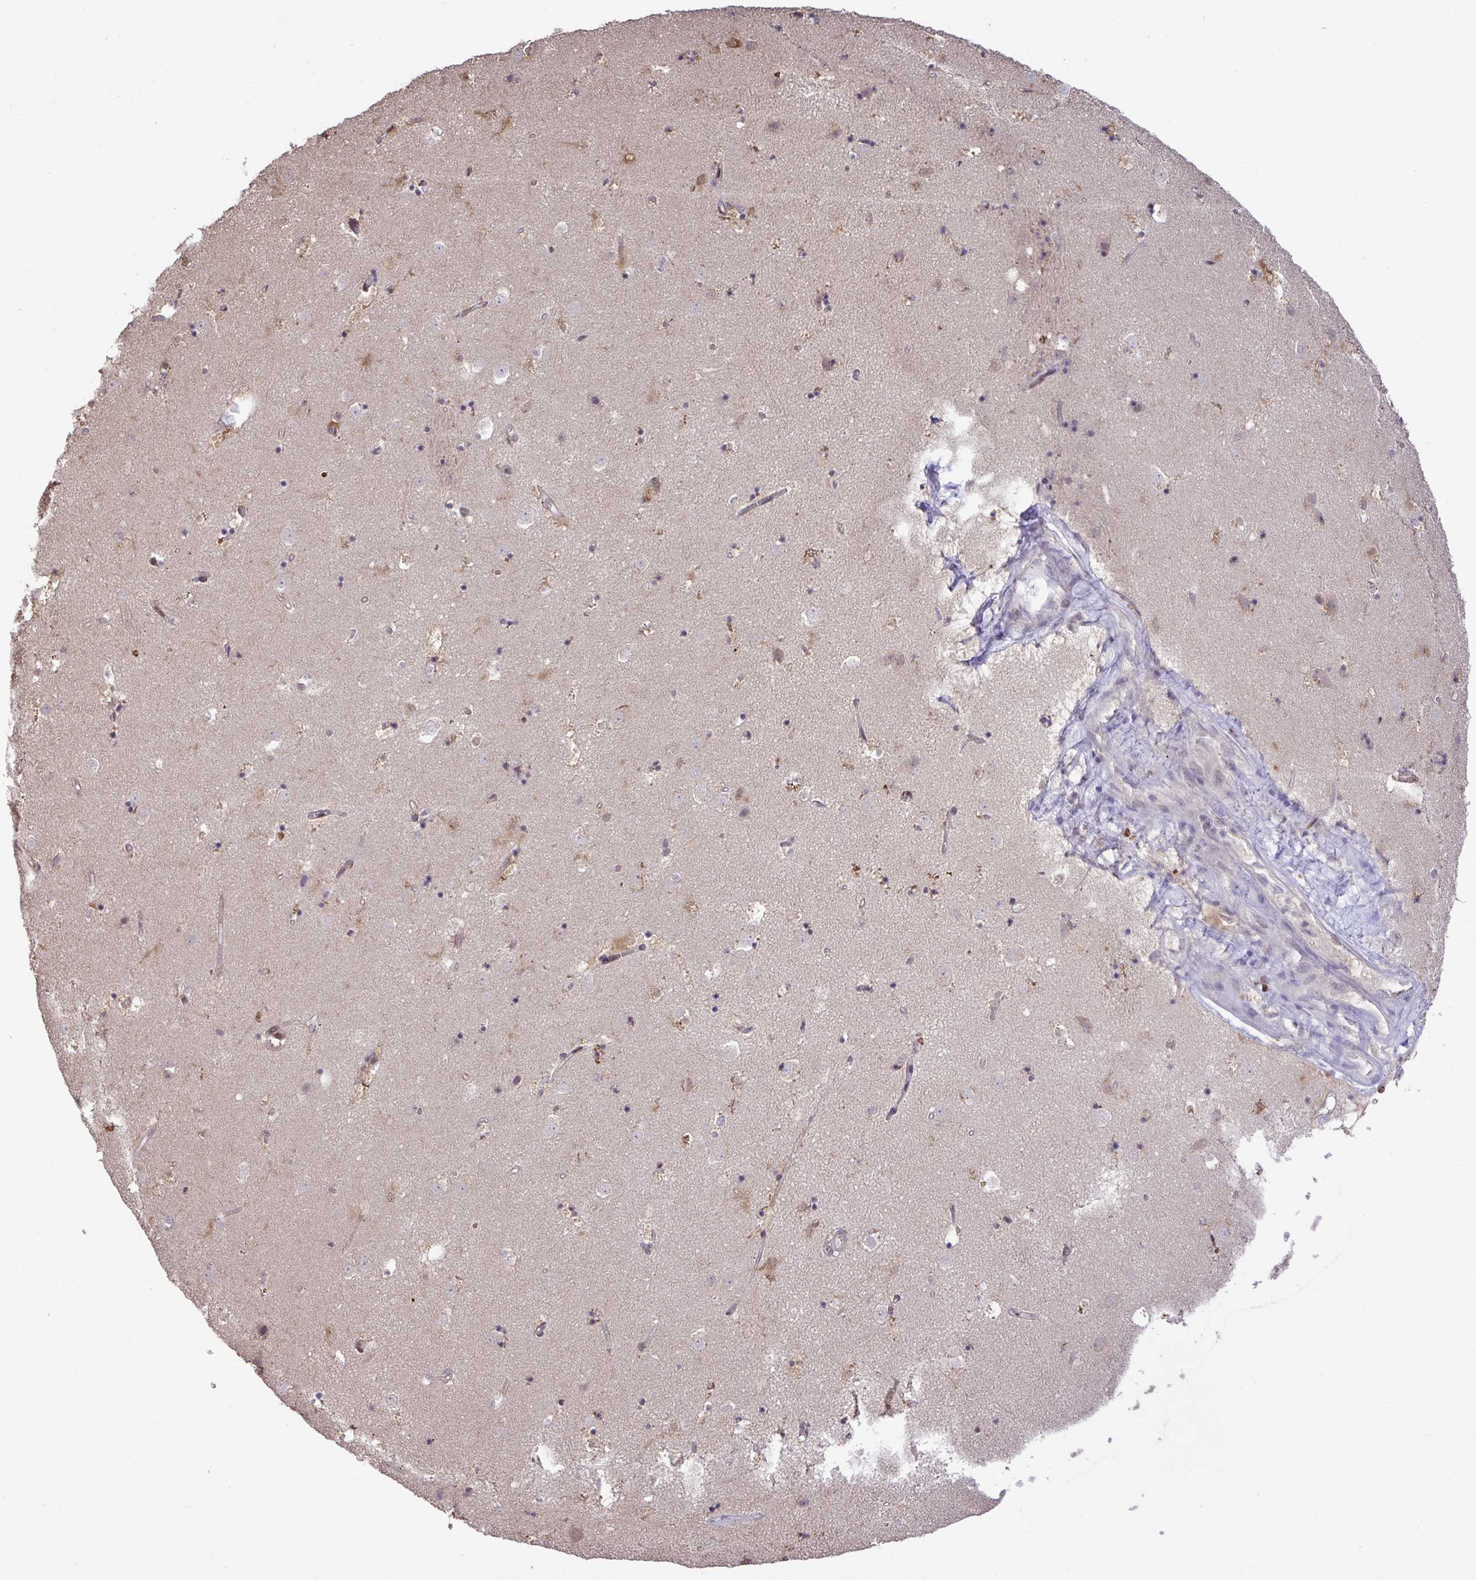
{"staining": {"intensity": "negative", "quantity": "none", "location": "none"}, "tissue": "caudate", "cell_type": "Glial cells", "image_type": "normal", "snomed": [{"axis": "morphology", "description": "Normal tissue, NOS"}, {"axis": "topography", "description": "Lateral ventricle wall"}], "caption": "An immunohistochemistry photomicrograph of benign caudate is shown. There is no staining in glial cells of caudate.", "gene": "C12orf57", "patient": {"sex": "male", "age": 58}}